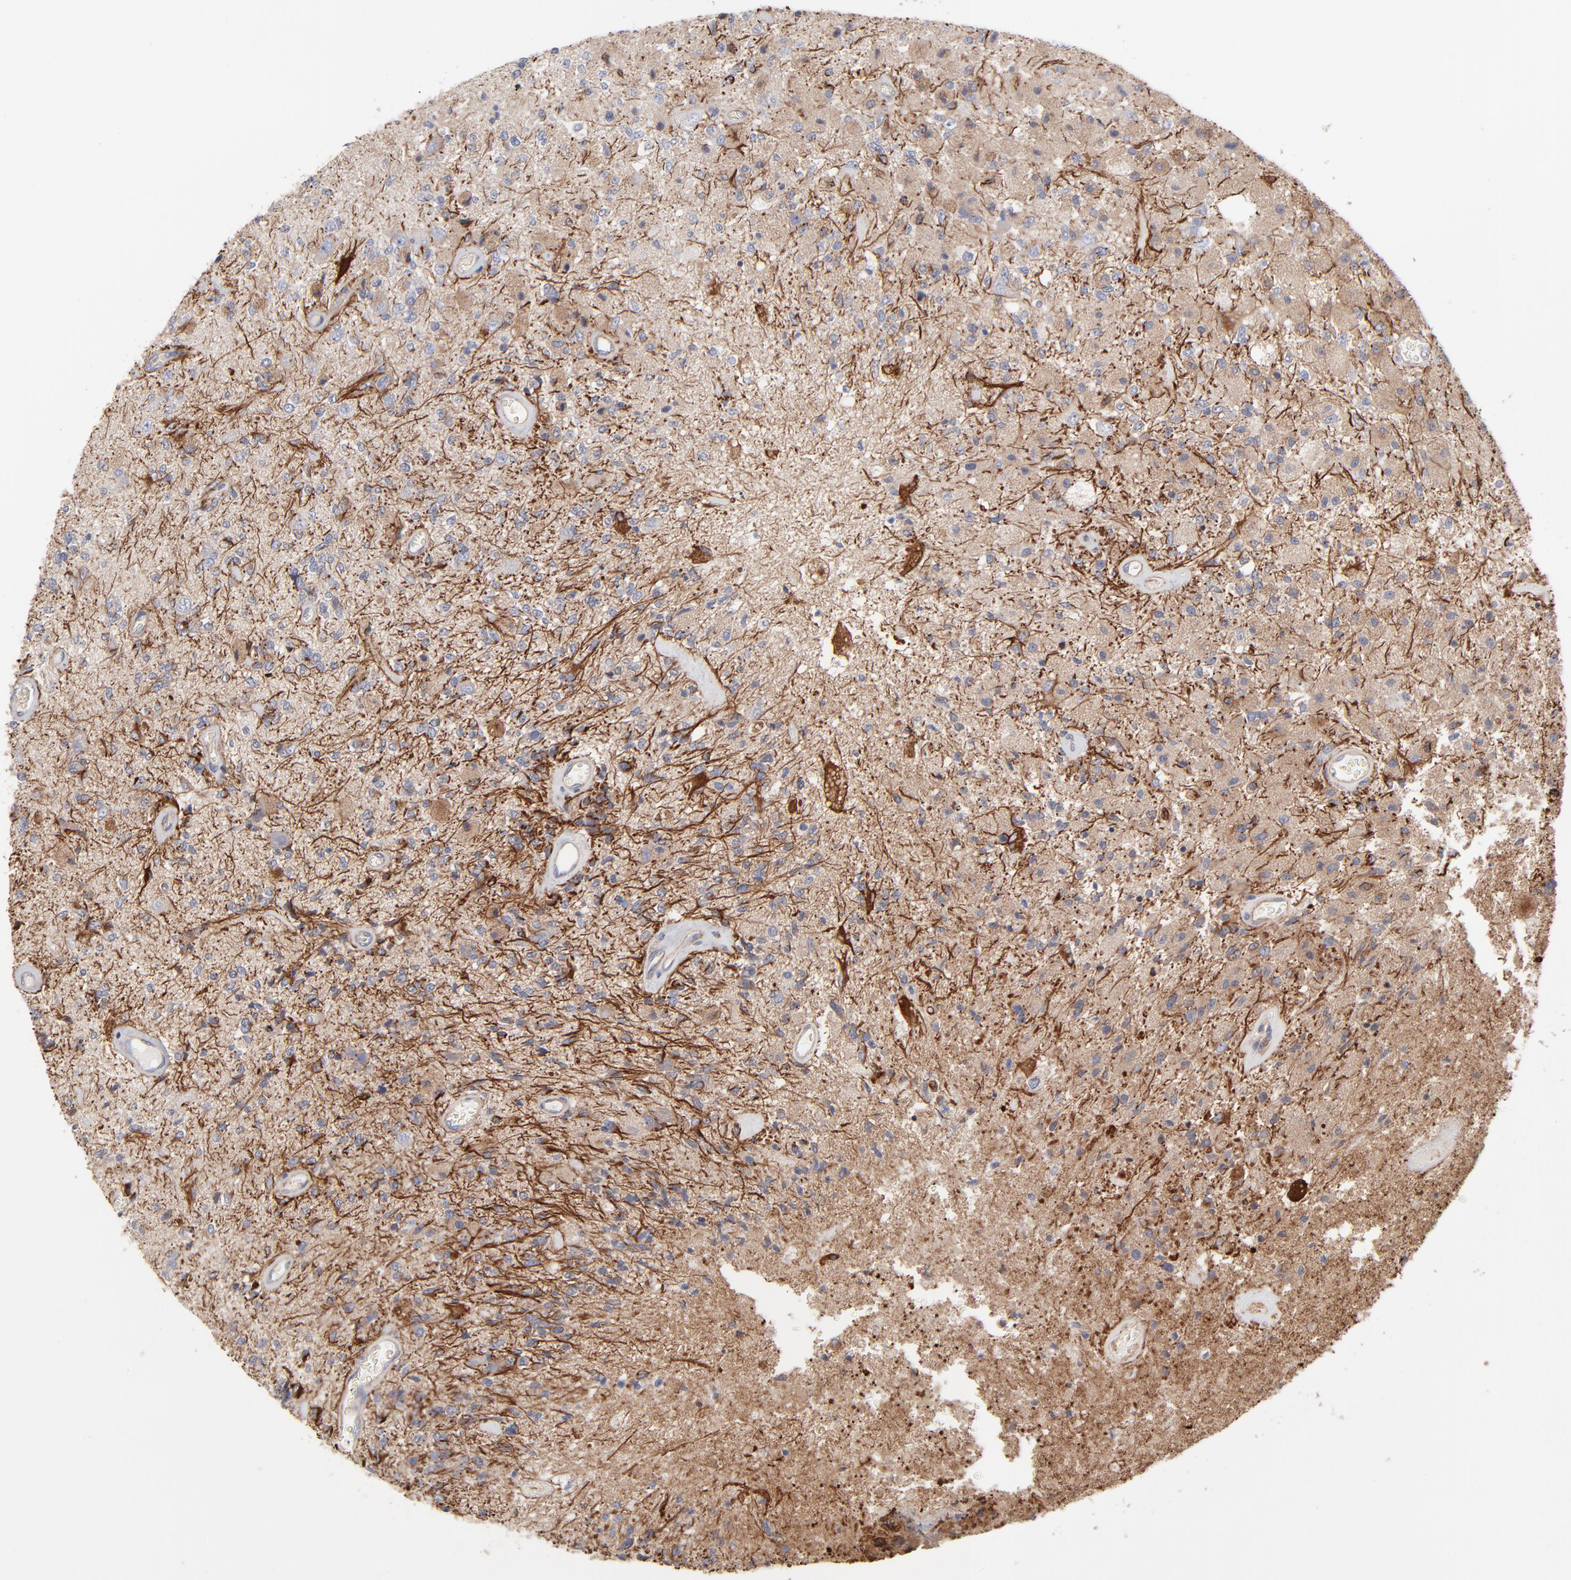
{"staining": {"intensity": "negative", "quantity": "none", "location": "none"}, "tissue": "glioma", "cell_type": "Tumor cells", "image_type": "cancer", "snomed": [{"axis": "morphology", "description": "Normal tissue, NOS"}, {"axis": "morphology", "description": "Glioma, malignant, High grade"}, {"axis": "topography", "description": "Cerebral cortex"}], "caption": "High-grade glioma (malignant) was stained to show a protein in brown. There is no significant expression in tumor cells. (DAB (3,3'-diaminobenzidine) immunohistochemistry, high magnification).", "gene": "PXN", "patient": {"sex": "male", "age": 77}}